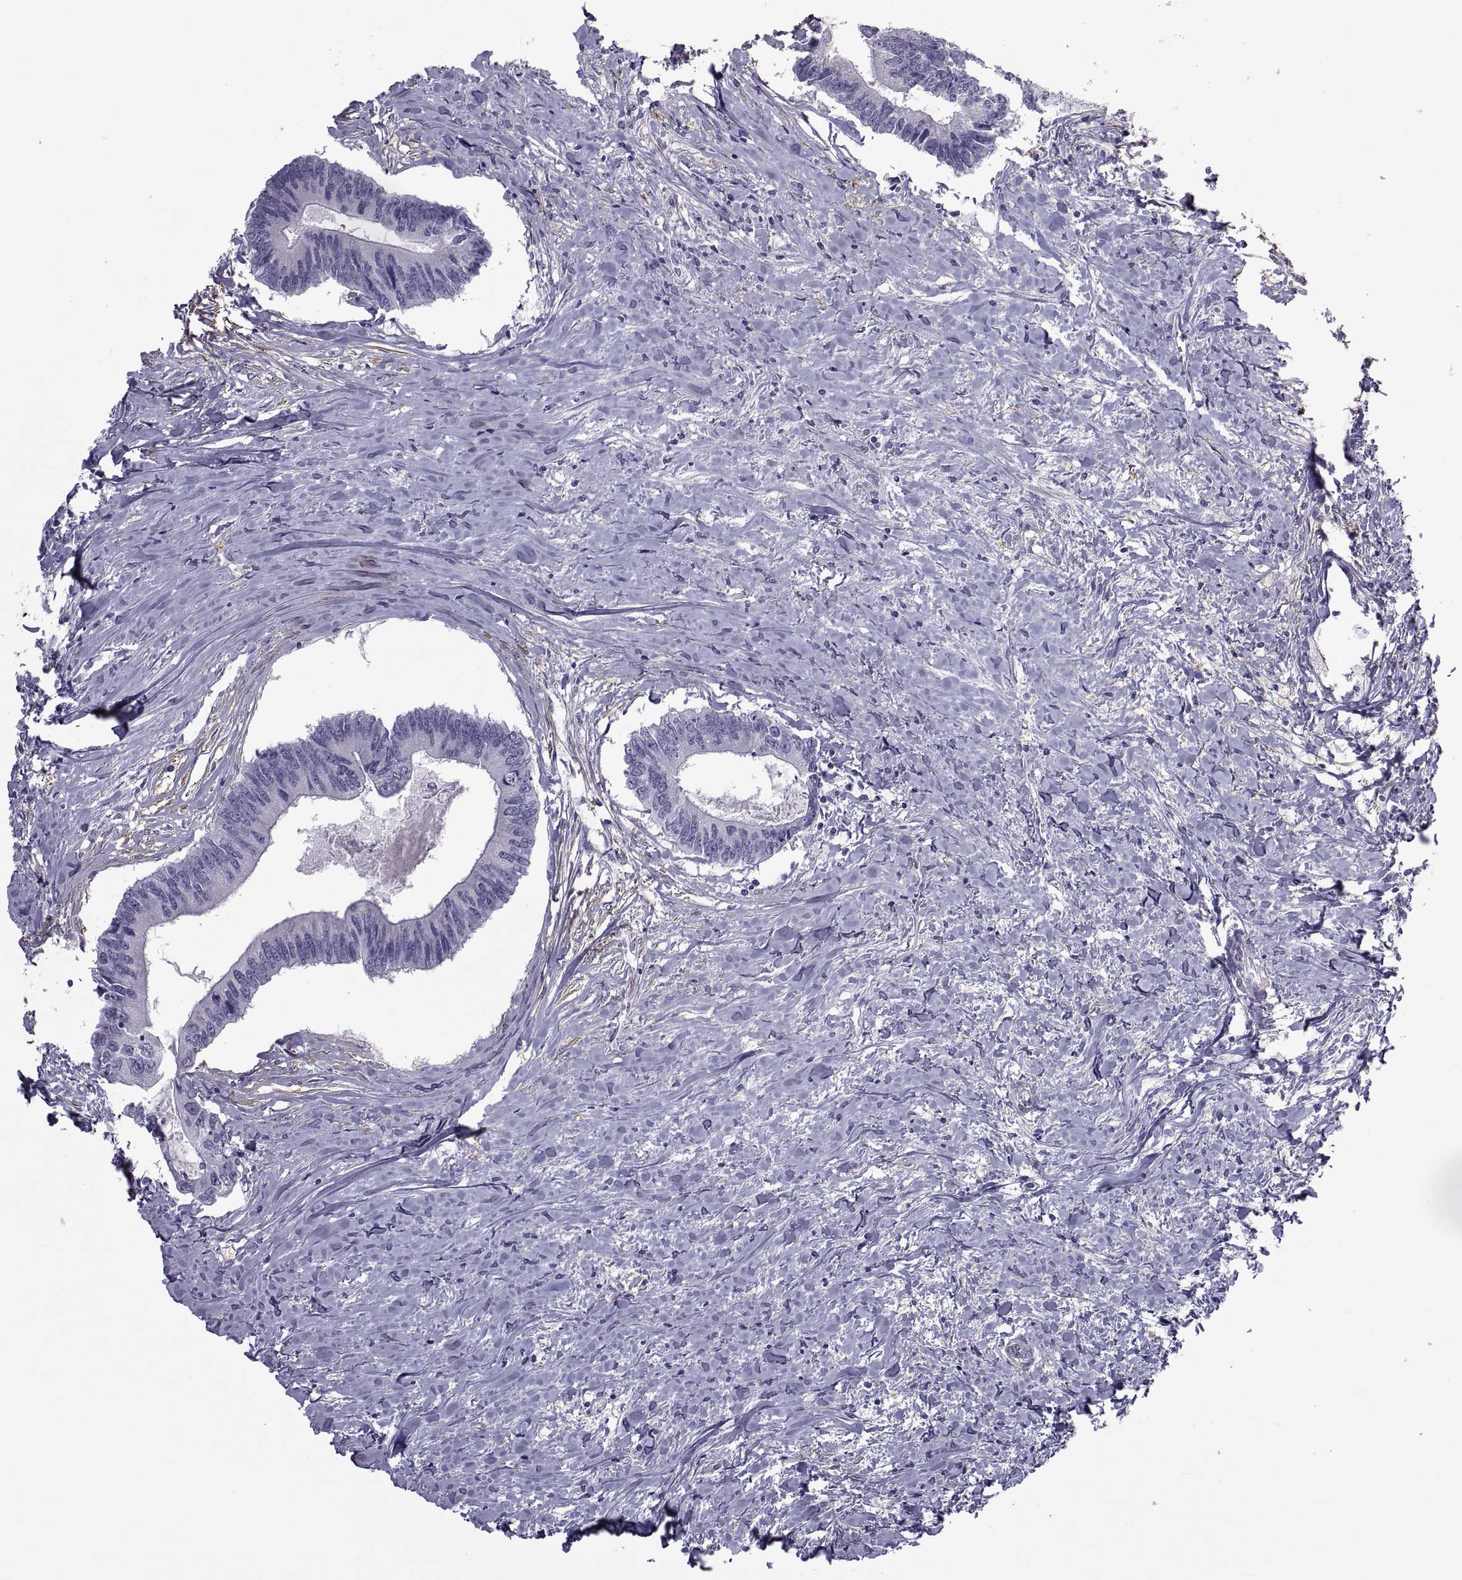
{"staining": {"intensity": "negative", "quantity": "none", "location": "none"}, "tissue": "colorectal cancer", "cell_type": "Tumor cells", "image_type": "cancer", "snomed": [{"axis": "morphology", "description": "Adenocarcinoma, NOS"}, {"axis": "topography", "description": "Colon"}], "caption": "Tumor cells are negative for protein expression in human colorectal cancer. Nuclei are stained in blue.", "gene": "MAGEB1", "patient": {"sex": "male", "age": 53}}